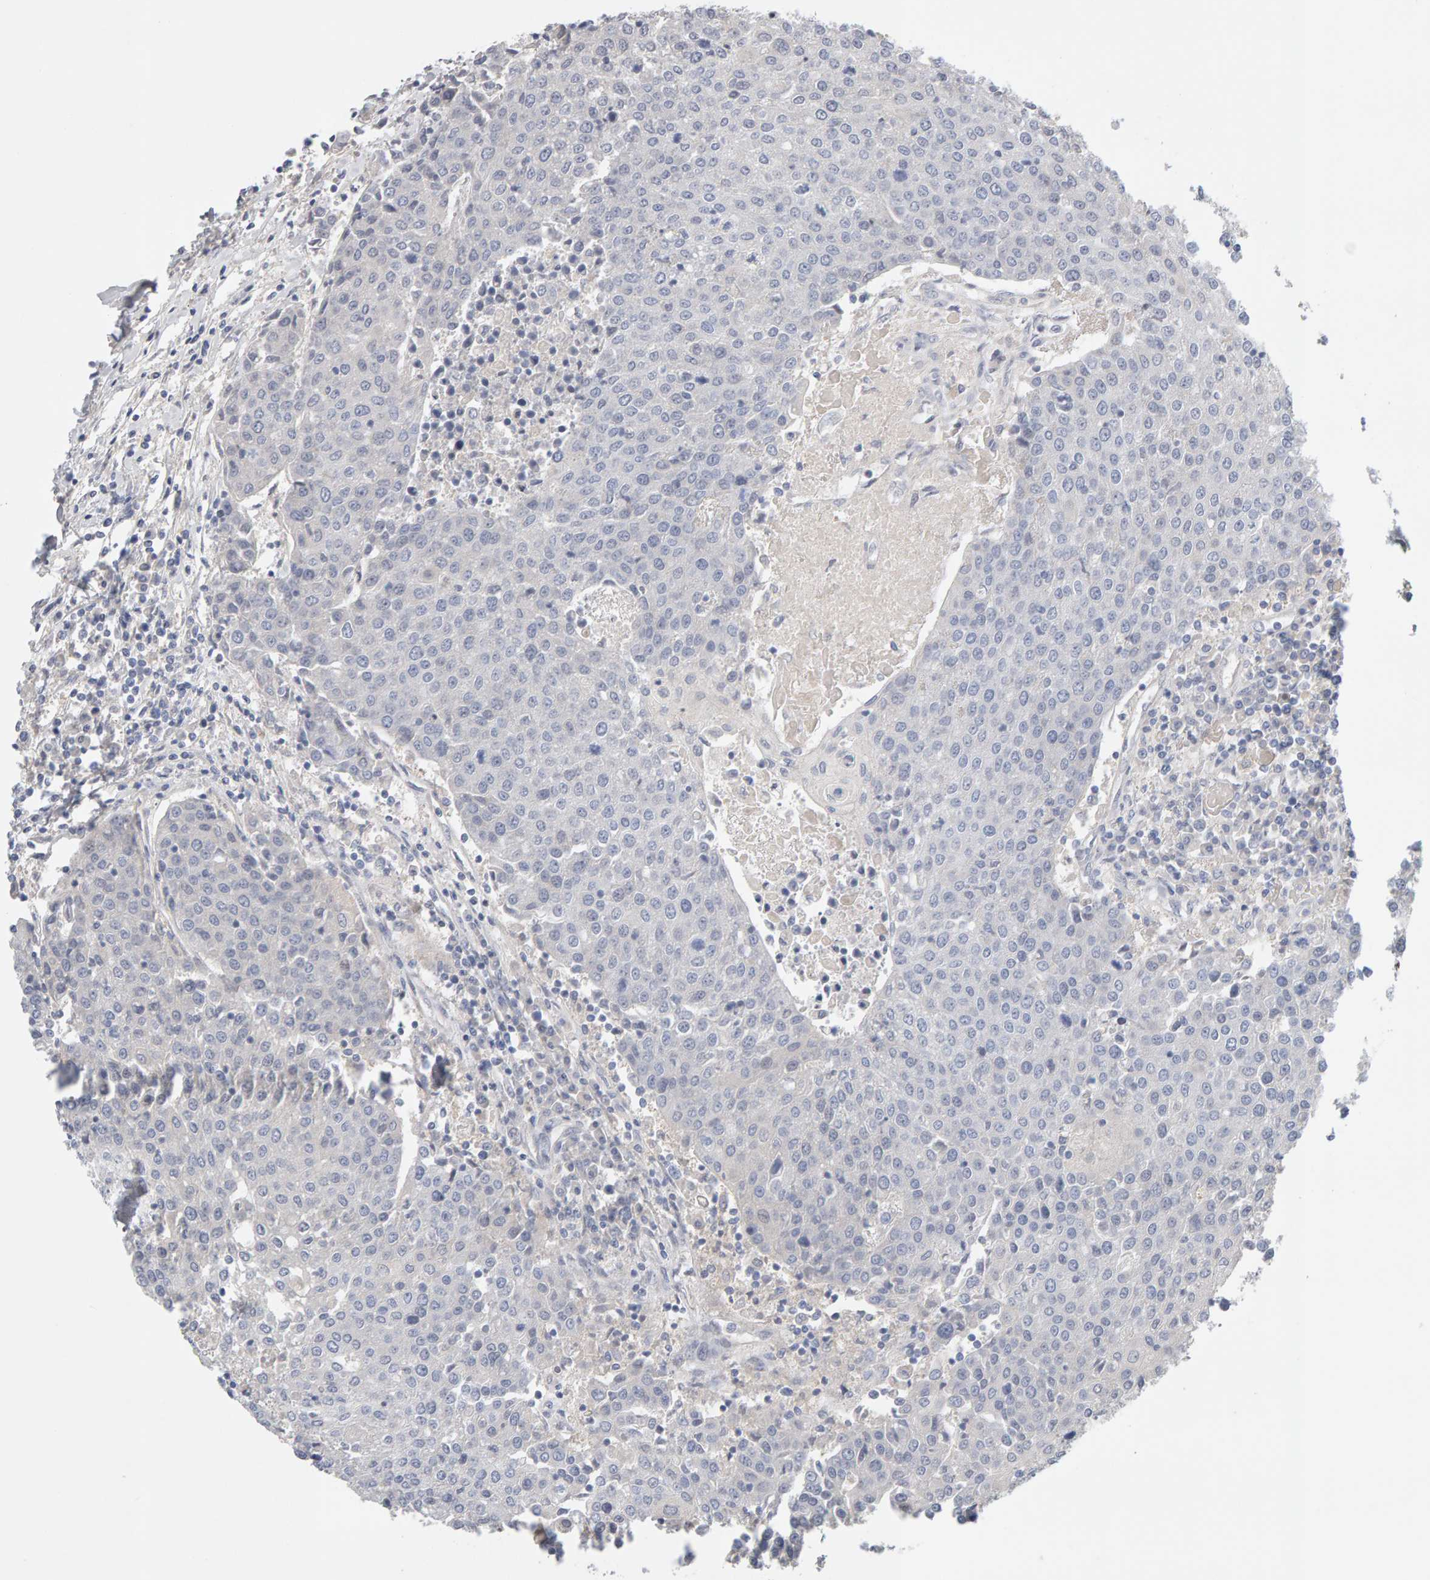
{"staining": {"intensity": "negative", "quantity": "none", "location": "none"}, "tissue": "urothelial cancer", "cell_type": "Tumor cells", "image_type": "cancer", "snomed": [{"axis": "morphology", "description": "Urothelial carcinoma, High grade"}, {"axis": "topography", "description": "Urinary bladder"}], "caption": "DAB (3,3'-diaminobenzidine) immunohistochemical staining of human urothelial cancer shows no significant expression in tumor cells.", "gene": "GFUS", "patient": {"sex": "female", "age": 85}}